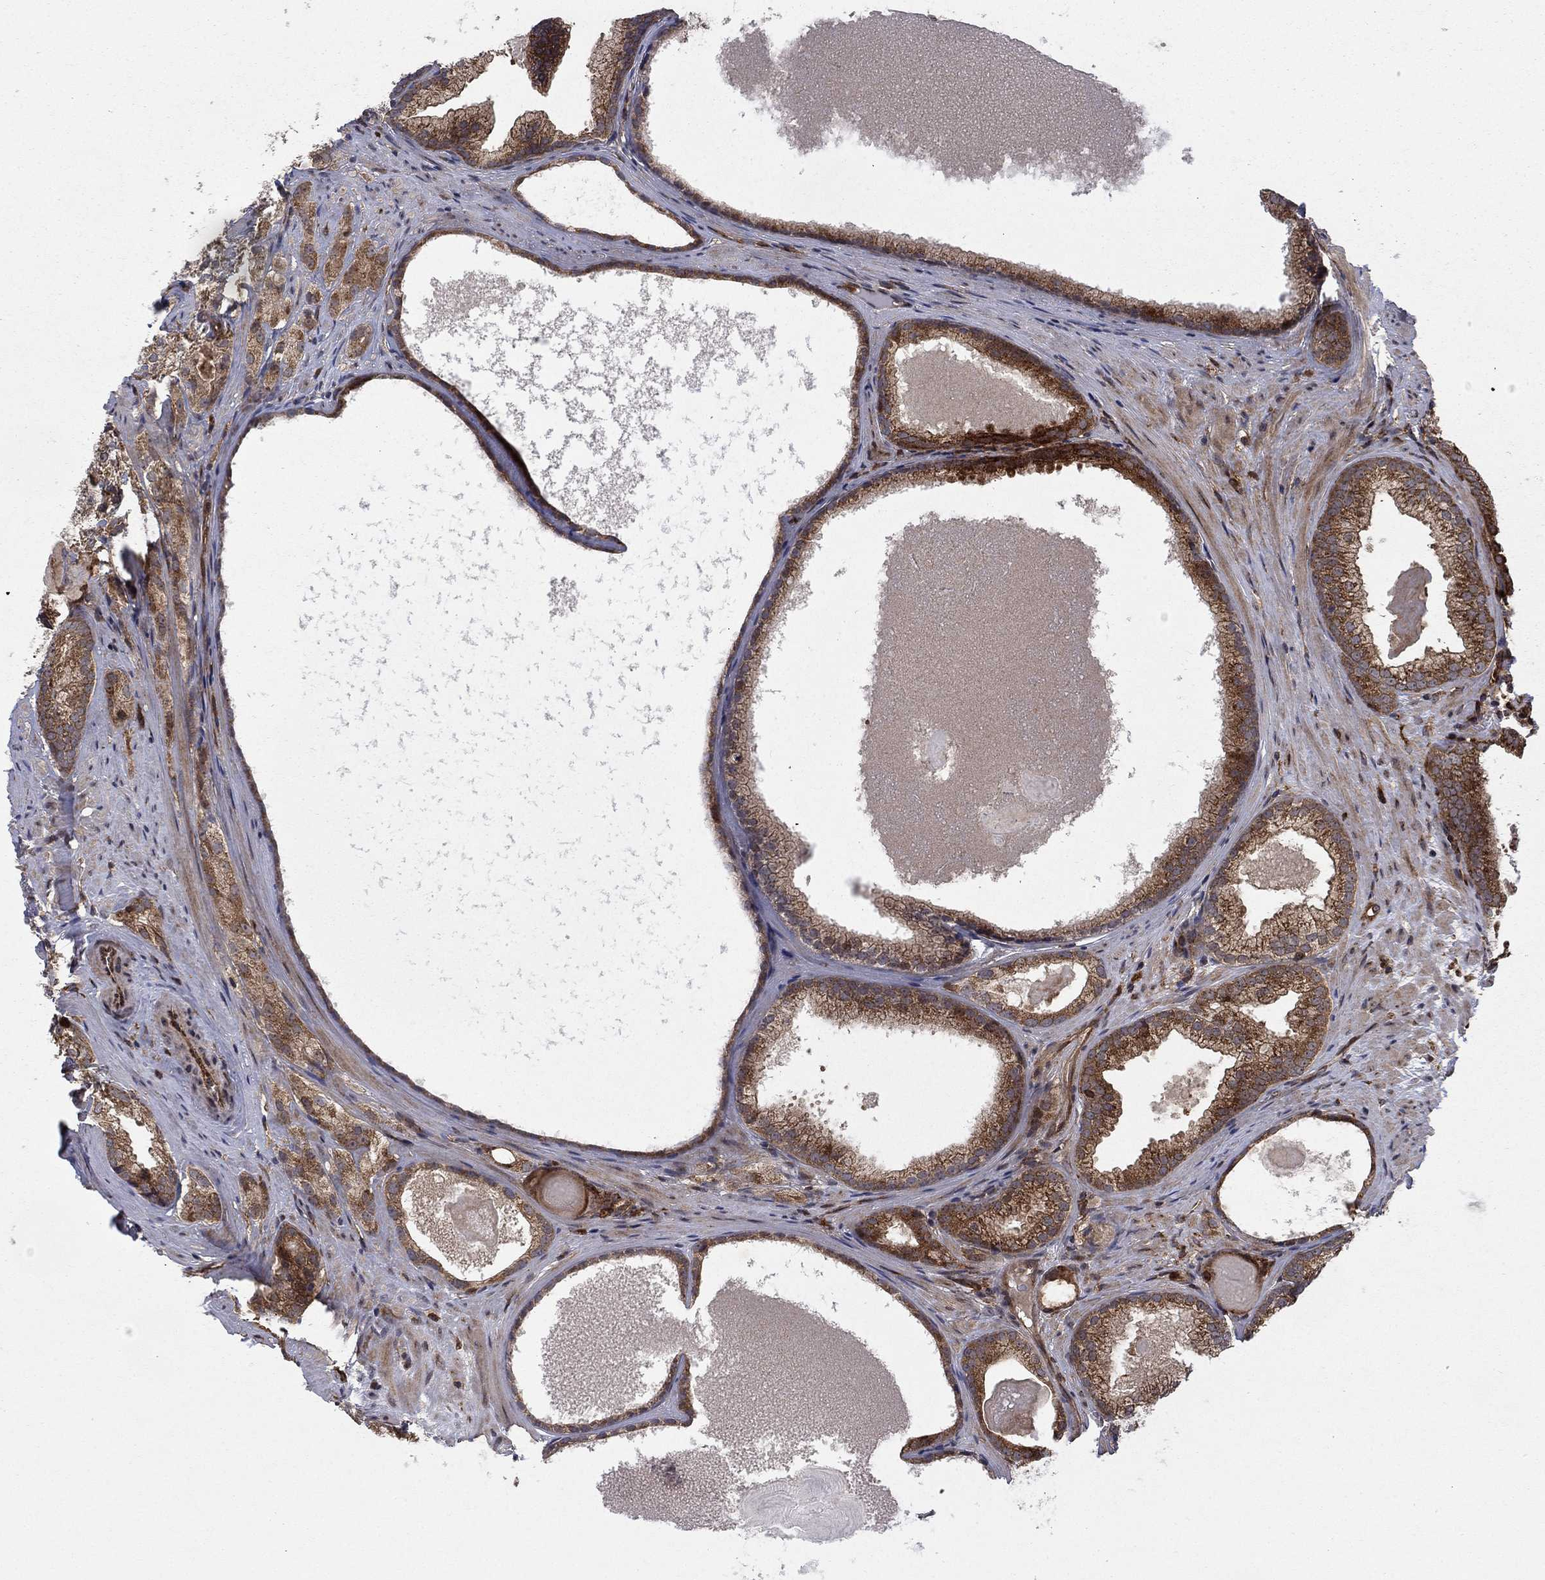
{"staining": {"intensity": "moderate", "quantity": ">75%", "location": "cytoplasmic/membranous"}, "tissue": "prostate cancer", "cell_type": "Tumor cells", "image_type": "cancer", "snomed": [{"axis": "morphology", "description": "Adenocarcinoma, High grade"}, {"axis": "topography", "description": "Prostate and seminal vesicle, NOS"}], "caption": "Immunohistochemistry of prostate cancer (adenocarcinoma (high-grade)) shows medium levels of moderate cytoplasmic/membranous staining in about >75% of tumor cells.", "gene": "IFI35", "patient": {"sex": "male", "age": 62}}